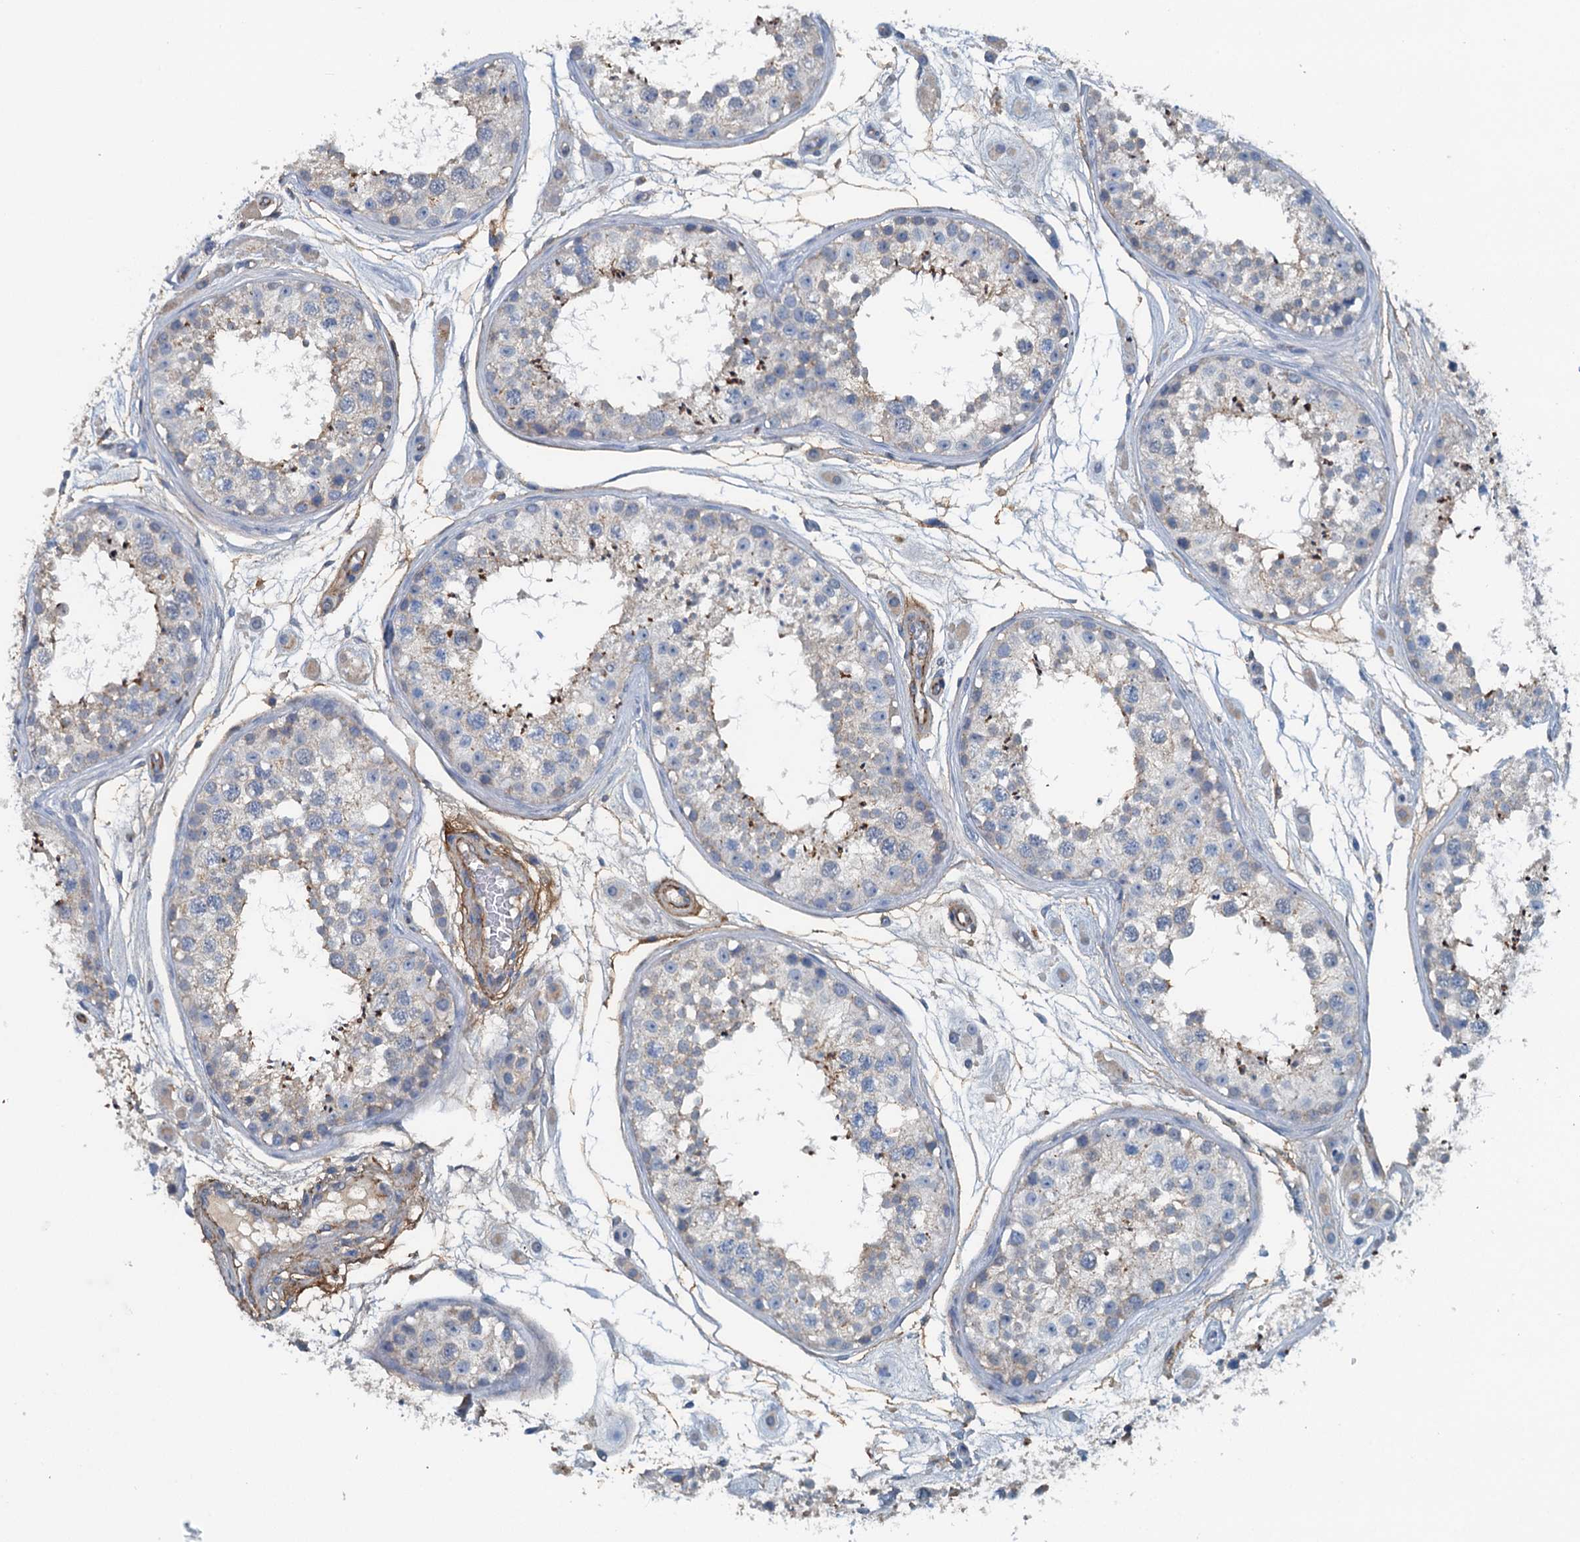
{"staining": {"intensity": "moderate", "quantity": "<25%", "location": "cytoplasmic/membranous"}, "tissue": "testis", "cell_type": "Cells in seminiferous ducts", "image_type": "normal", "snomed": [{"axis": "morphology", "description": "Normal tissue, NOS"}, {"axis": "topography", "description": "Testis"}], "caption": "A histopathology image of testis stained for a protein reveals moderate cytoplasmic/membranous brown staining in cells in seminiferous ducts.", "gene": "THAP10", "patient": {"sex": "male", "age": 25}}